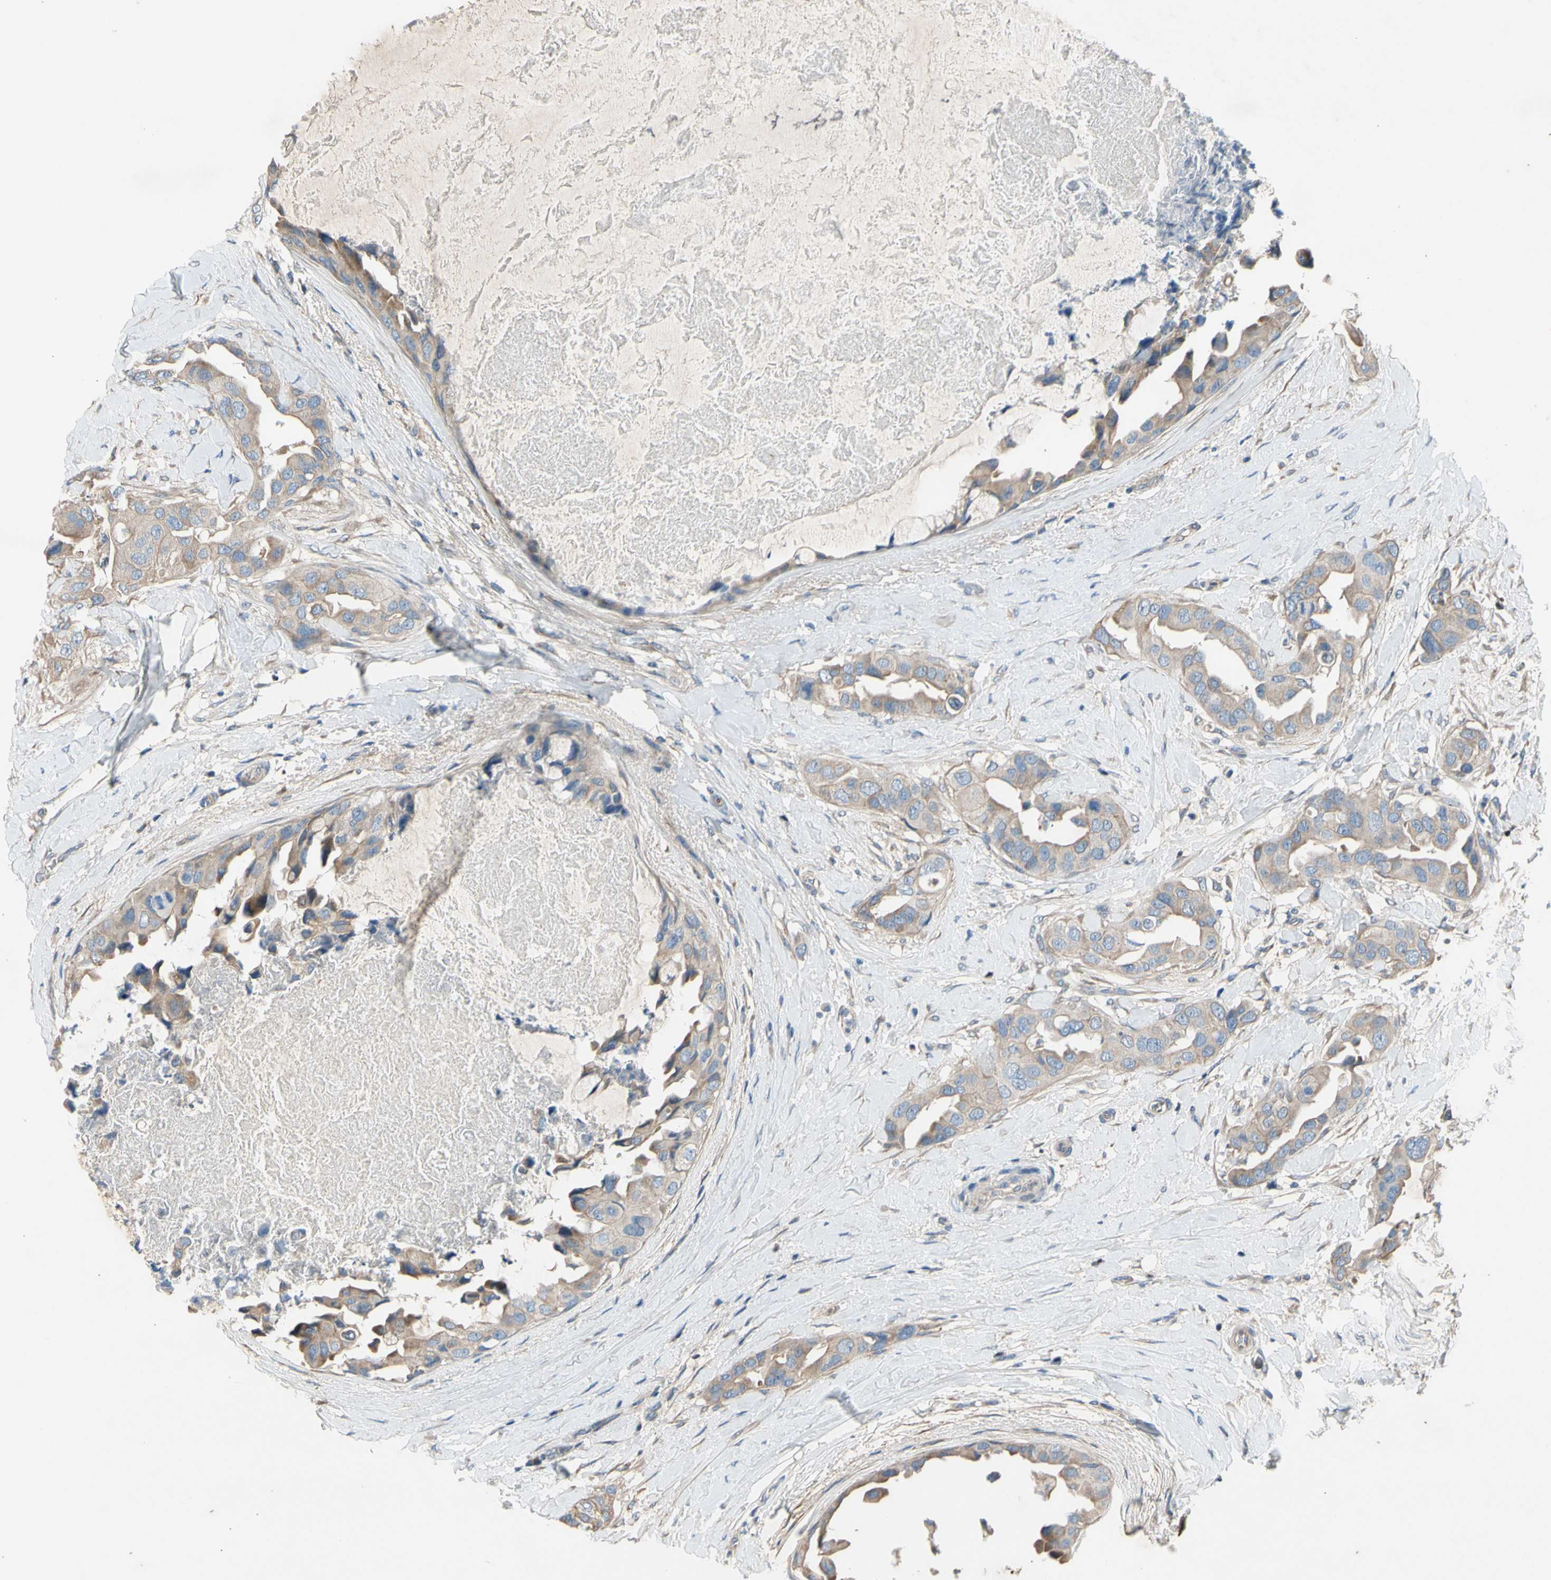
{"staining": {"intensity": "weak", "quantity": ">75%", "location": "cytoplasmic/membranous"}, "tissue": "breast cancer", "cell_type": "Tumor cells", "image_type": "cancer", "snomed": [{"axis": "morphology", "description": "Duct carcinoma"}, {"axis": "topography", "description": "Breast"}], "caption": "Infiltrating ductal carcinoma (breast) was stained to show a protein in brown. There is low levels of weak cytoplasmic/membranous expression in about >75% of tumor cells.", "gene": "TBX21", "patient": {"sex": "female", "age": 40}}